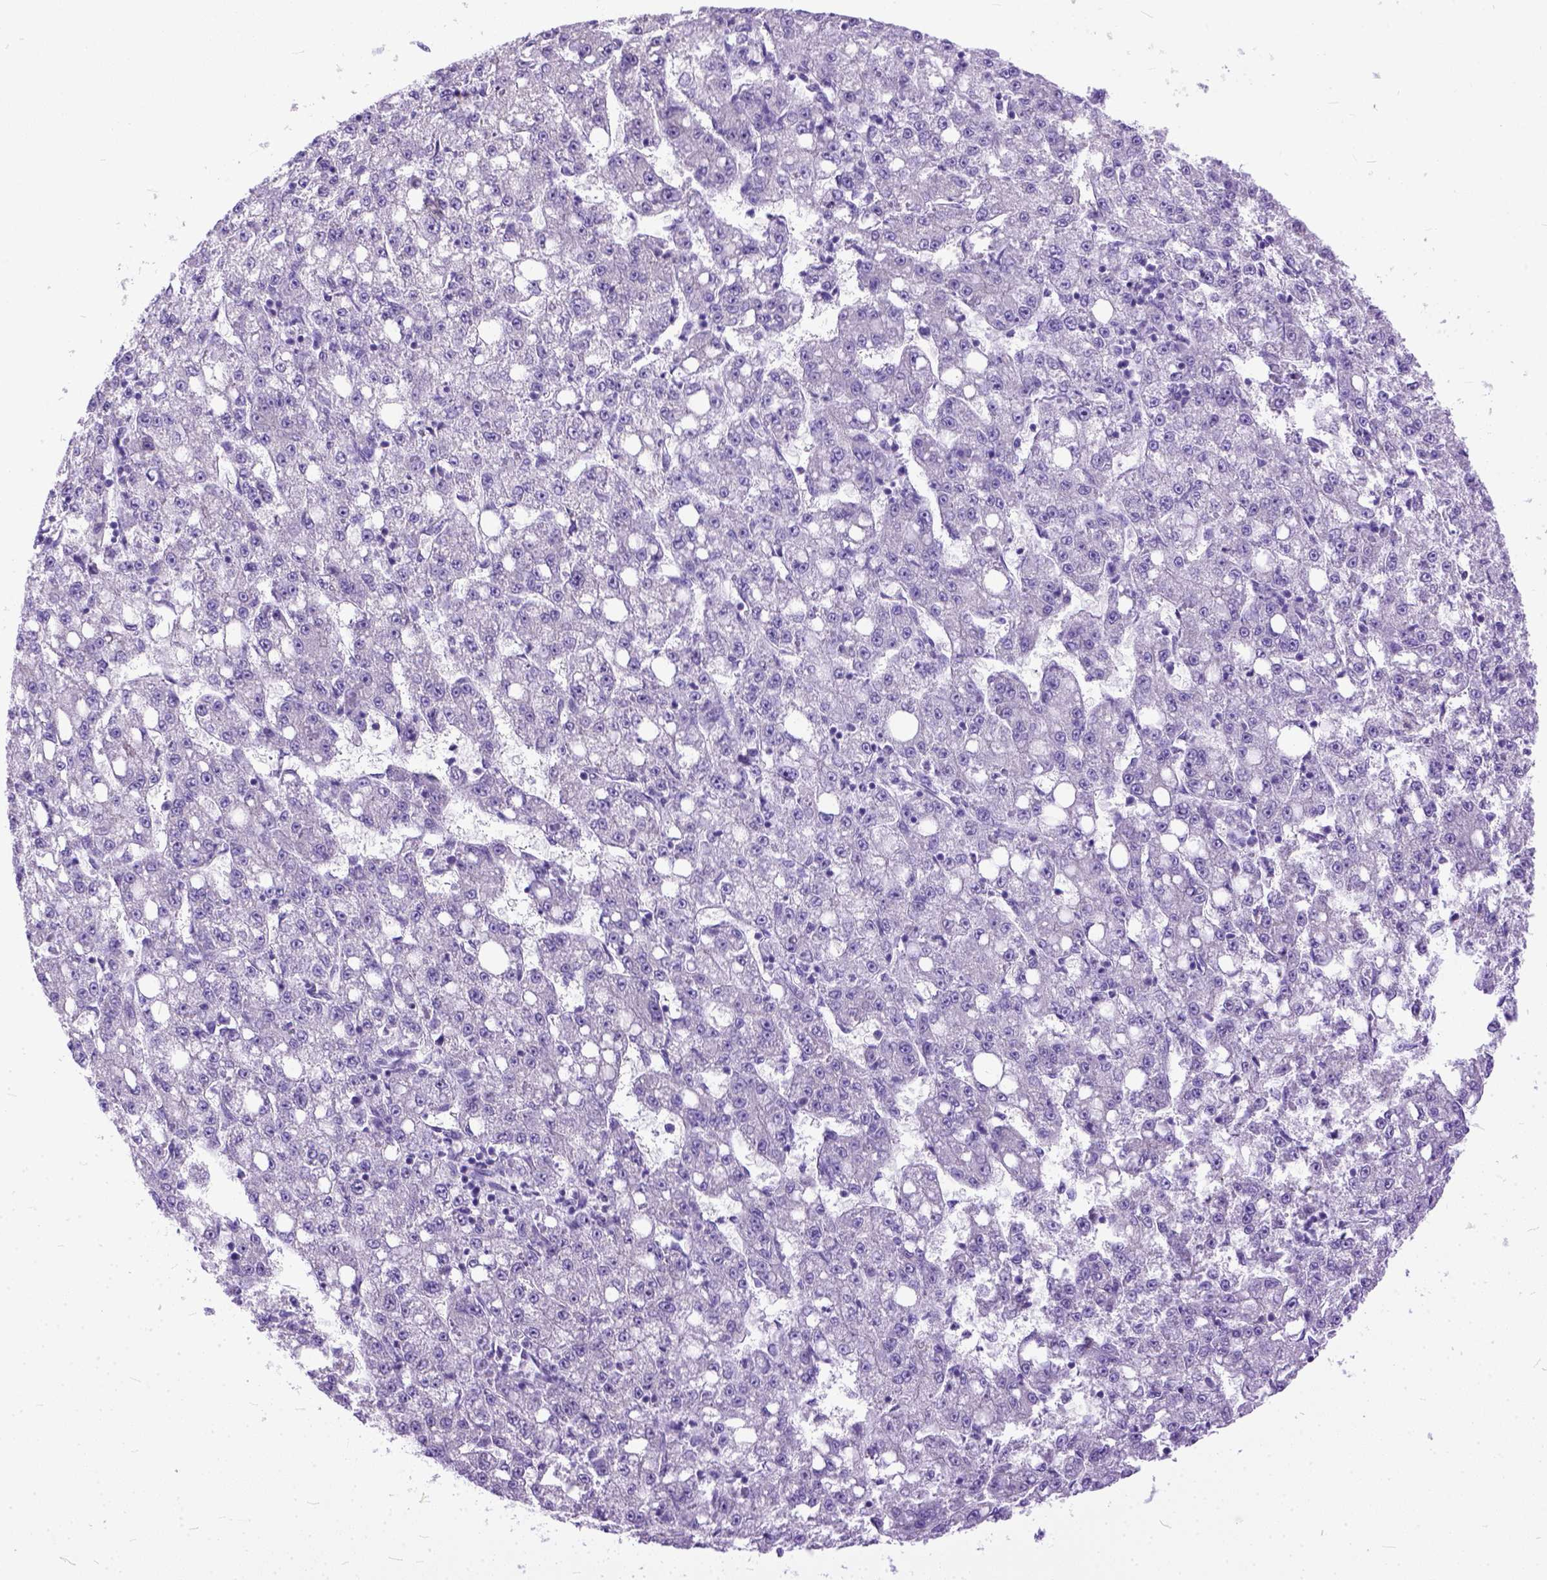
{"staining": {"intensity": "negative", "quantity": "none", "location": "none"}, "tissue": "liver cancer", "cell_type": "Tumor cells", "image_type": "cancer", "snomed": [{"axis": "morphology", "description": "Carcinoma, Hepatocellular, NOS"}, {"axis": "topography", "description": "Liver"}], "caption": "Liver cancer (hepatocellular carcinoma) stained for a protein using immunohistochemistry reveals no positivity tumor cells.", "gene": "PPL", "patient": {"sex": "female", "age": 65}}